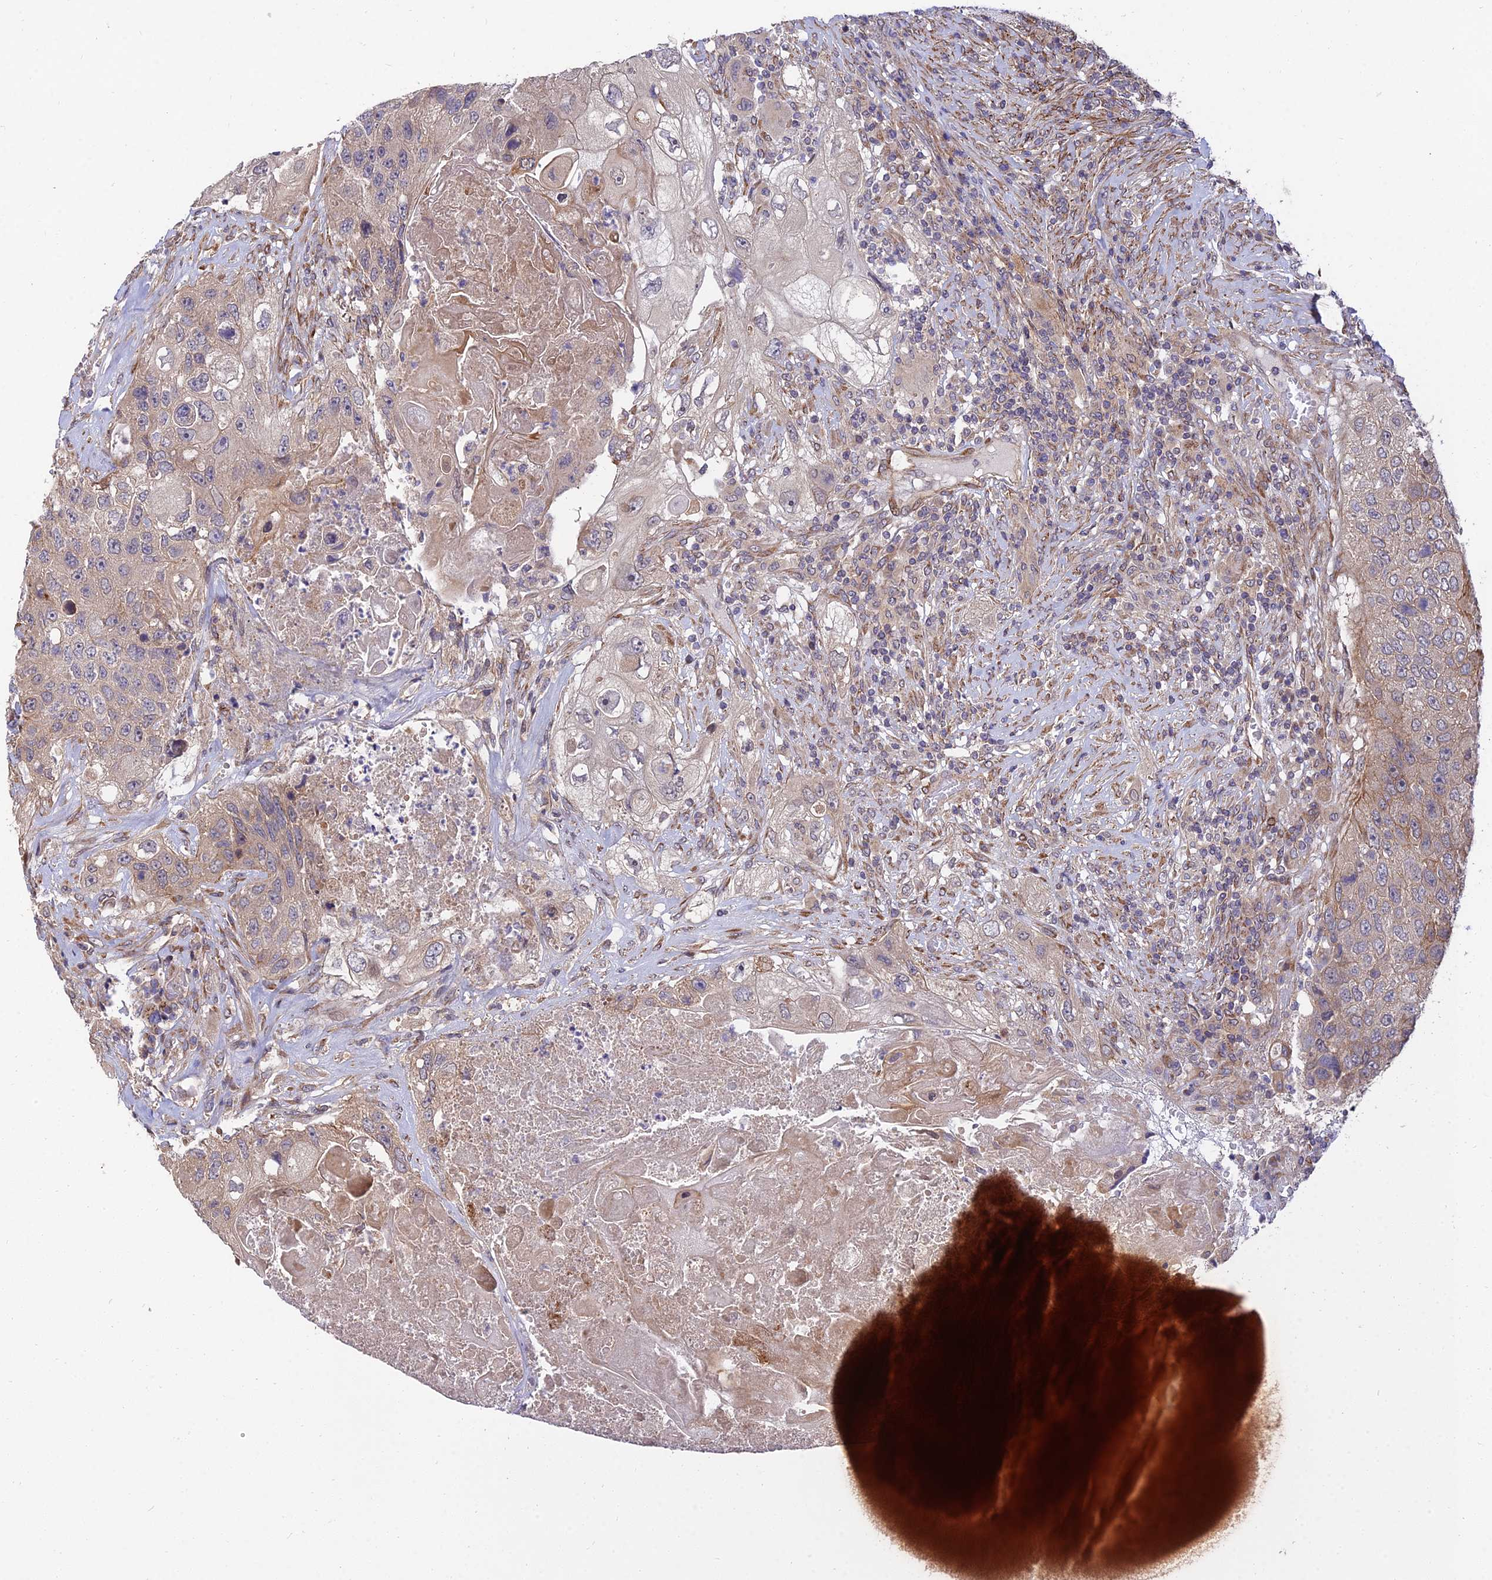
{"staining": {"intensity": "moderate", "quantity": ">75%", "location": "cytoplasmic/membranous"}, "tissue": "lung cancer", "cell_type": "Tumor cells", "image_type": "cancer", "snomed": [{"axis": "morphology", "description": "Squamous cell carcinoma, NOS"}, {"axis": "topography", "description": "Lung"}], "caption": "Immunohistochemistry (IHC) photomicrograph of lung cancer stained for a protein (brown), which exhibits medium levels of moderate cytoplasmic/membranous positivity in approximately >75% of tumor cells.", "gene": "ARL8B", "patient": {"sex": "male", "age": 61}}